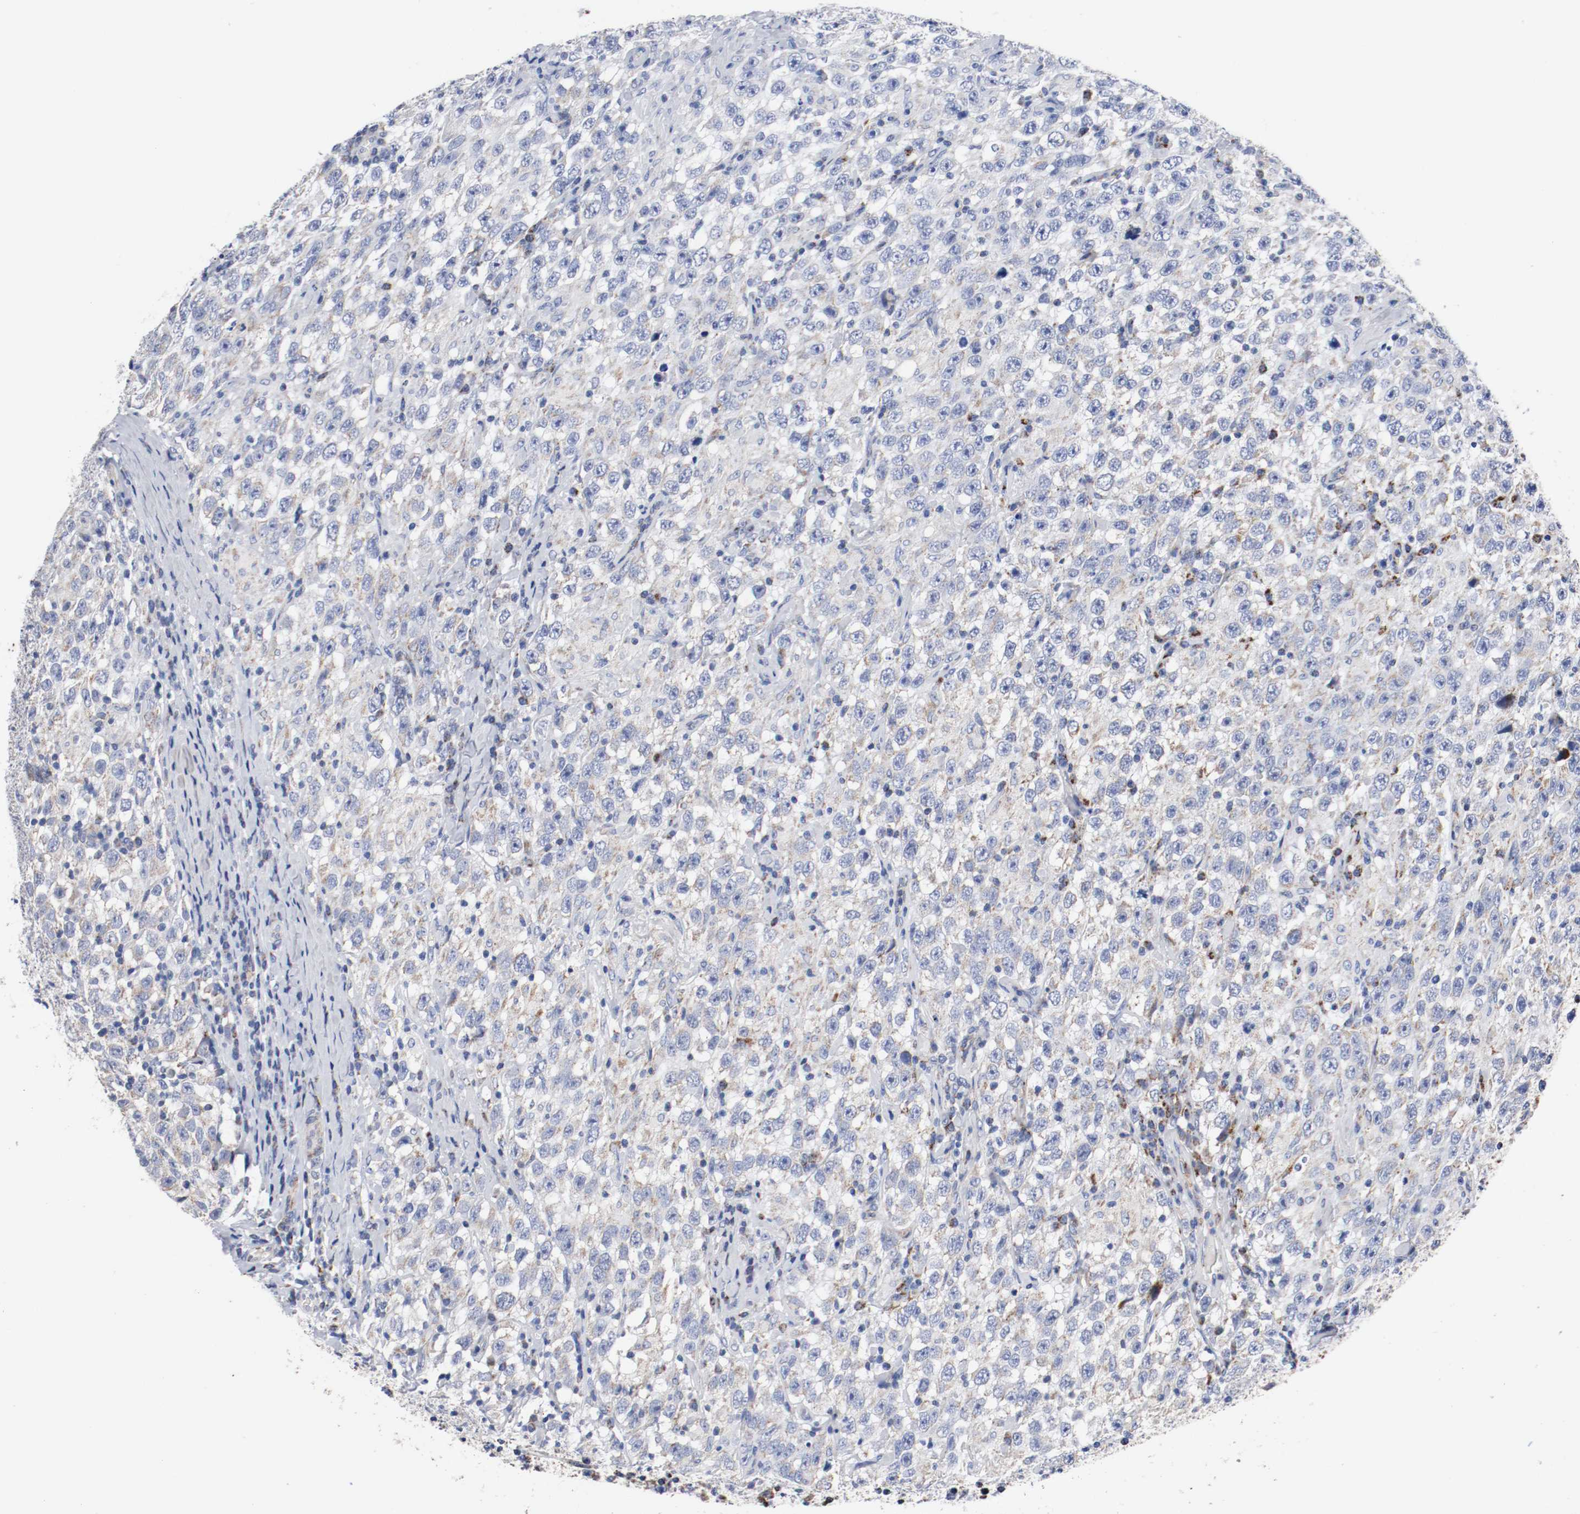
{"staining": {"intensity": "weak", "quantity": "25%-75%", "location": "cytoplasmic/membranous"}, "tissue": "testis cancer", "cell_type": "Tumor cells", "image_type": "cancer", "snomed": [{"axis": "morphology", "description": "Seminoma, NOS"}, {"axis": "topography", "description": "Testis"}], "caption": "Seminoma (testis) was stained to show a protein in brown. There is low levels of weak cytoplasmic/membranous staining in approximately 25%-75% of tumor cells.", "gene": "TUBD1", "patient": {"sex": "male", "age": 41}}